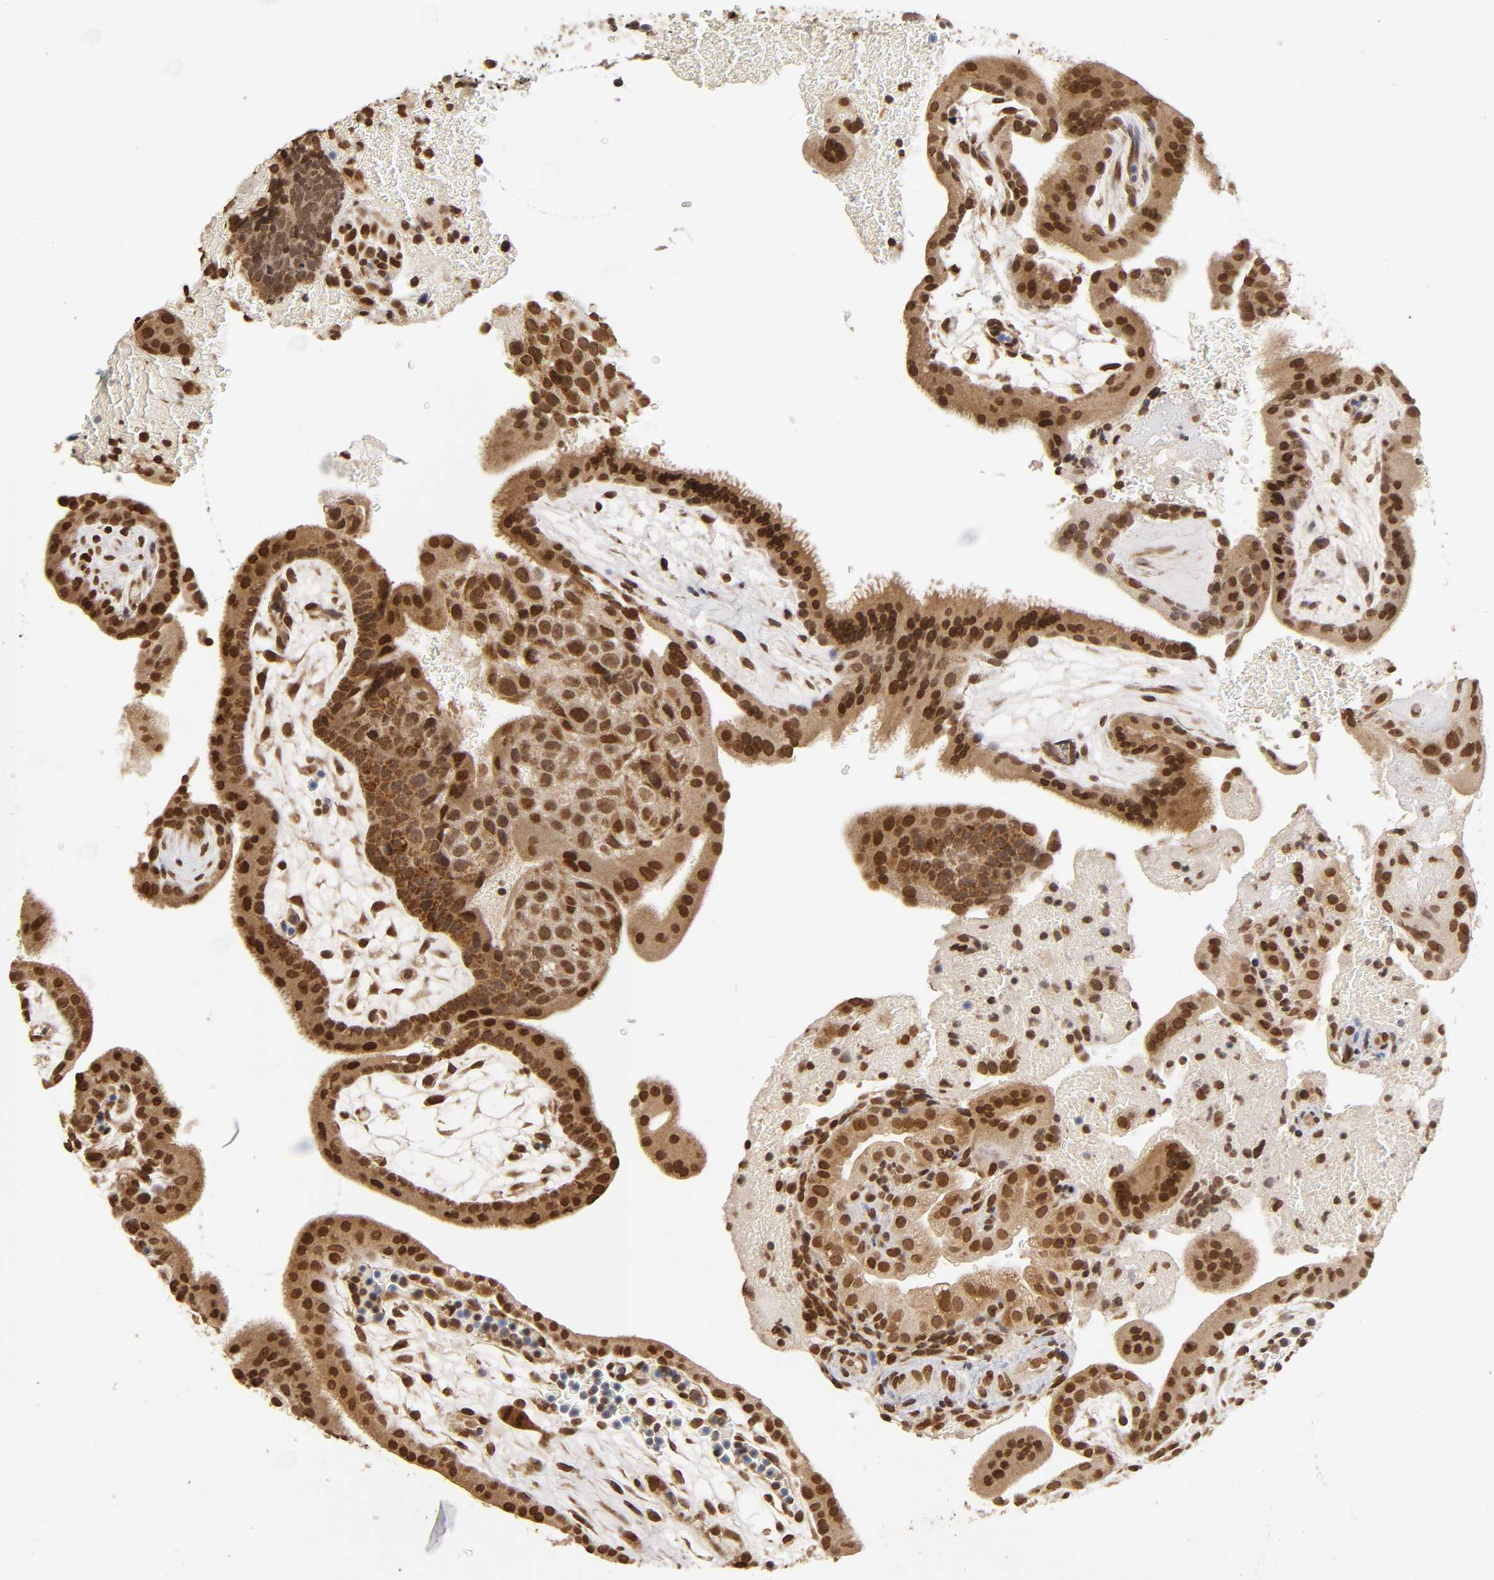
{"staining": {"intensity": "moderate", "quantity": ">75%", "location": "cytoplasmic/membranous,nuclear"}, "tissue": "placenta", "cell_type": "Trophoblastic cells", "image_type": "normal", "snomed": [{"axis": "morphology", "description": "Normal tissue, NOS"}, {"axis": "topography", "description": "Placenta"}], "caption": "Human placenta stained for a protein (brown) exhibits moderate cytoplasmic/membranous,nuclear positive expression in approximately >75% of trophoblastic cells.", "gene": "MLLT6", "patient": {"sex": "female", "age": 19}}